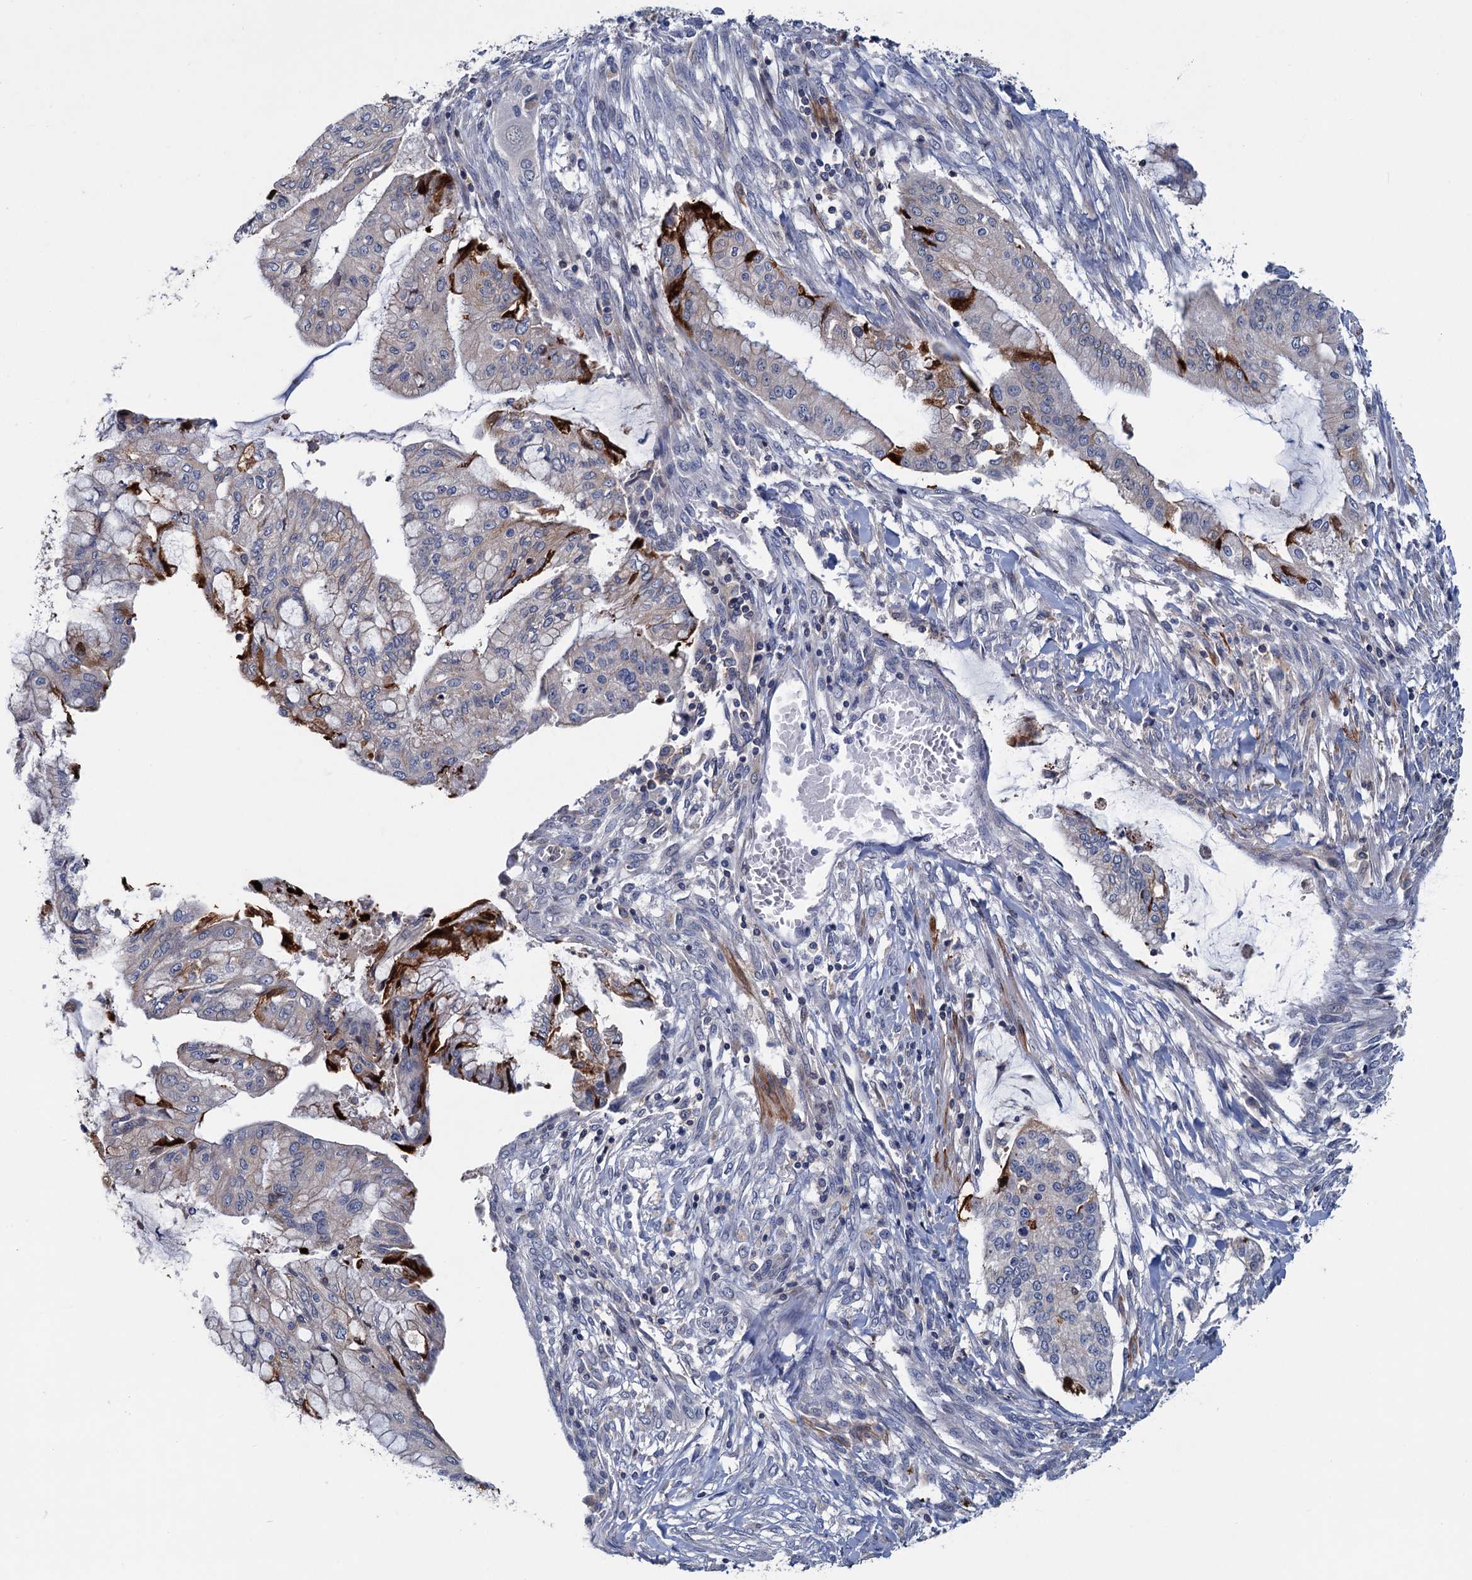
{"staining": {"intensity": "moderate", "quantity": "25%-75%", "location": "cytoplasmic/membranous"}, "tissue": "pancreatic cancer", "cell_type": "Tumor cells", "image_type": "cancer", "snomed": [{"axis": "morphology", "description": "Adenocarcinoma, NOS"}, {"axis": "topography", "description": "Pancreas"}], "caption": "Immunohistochemical staining of adenocarcinoma (pancreatic) reveals moderate cytoplasmic/membranous protein expression in about 25%-75% of tumor cells.", "gene": "LRCH4", "patient": {"sex": "male", "age": 46}}